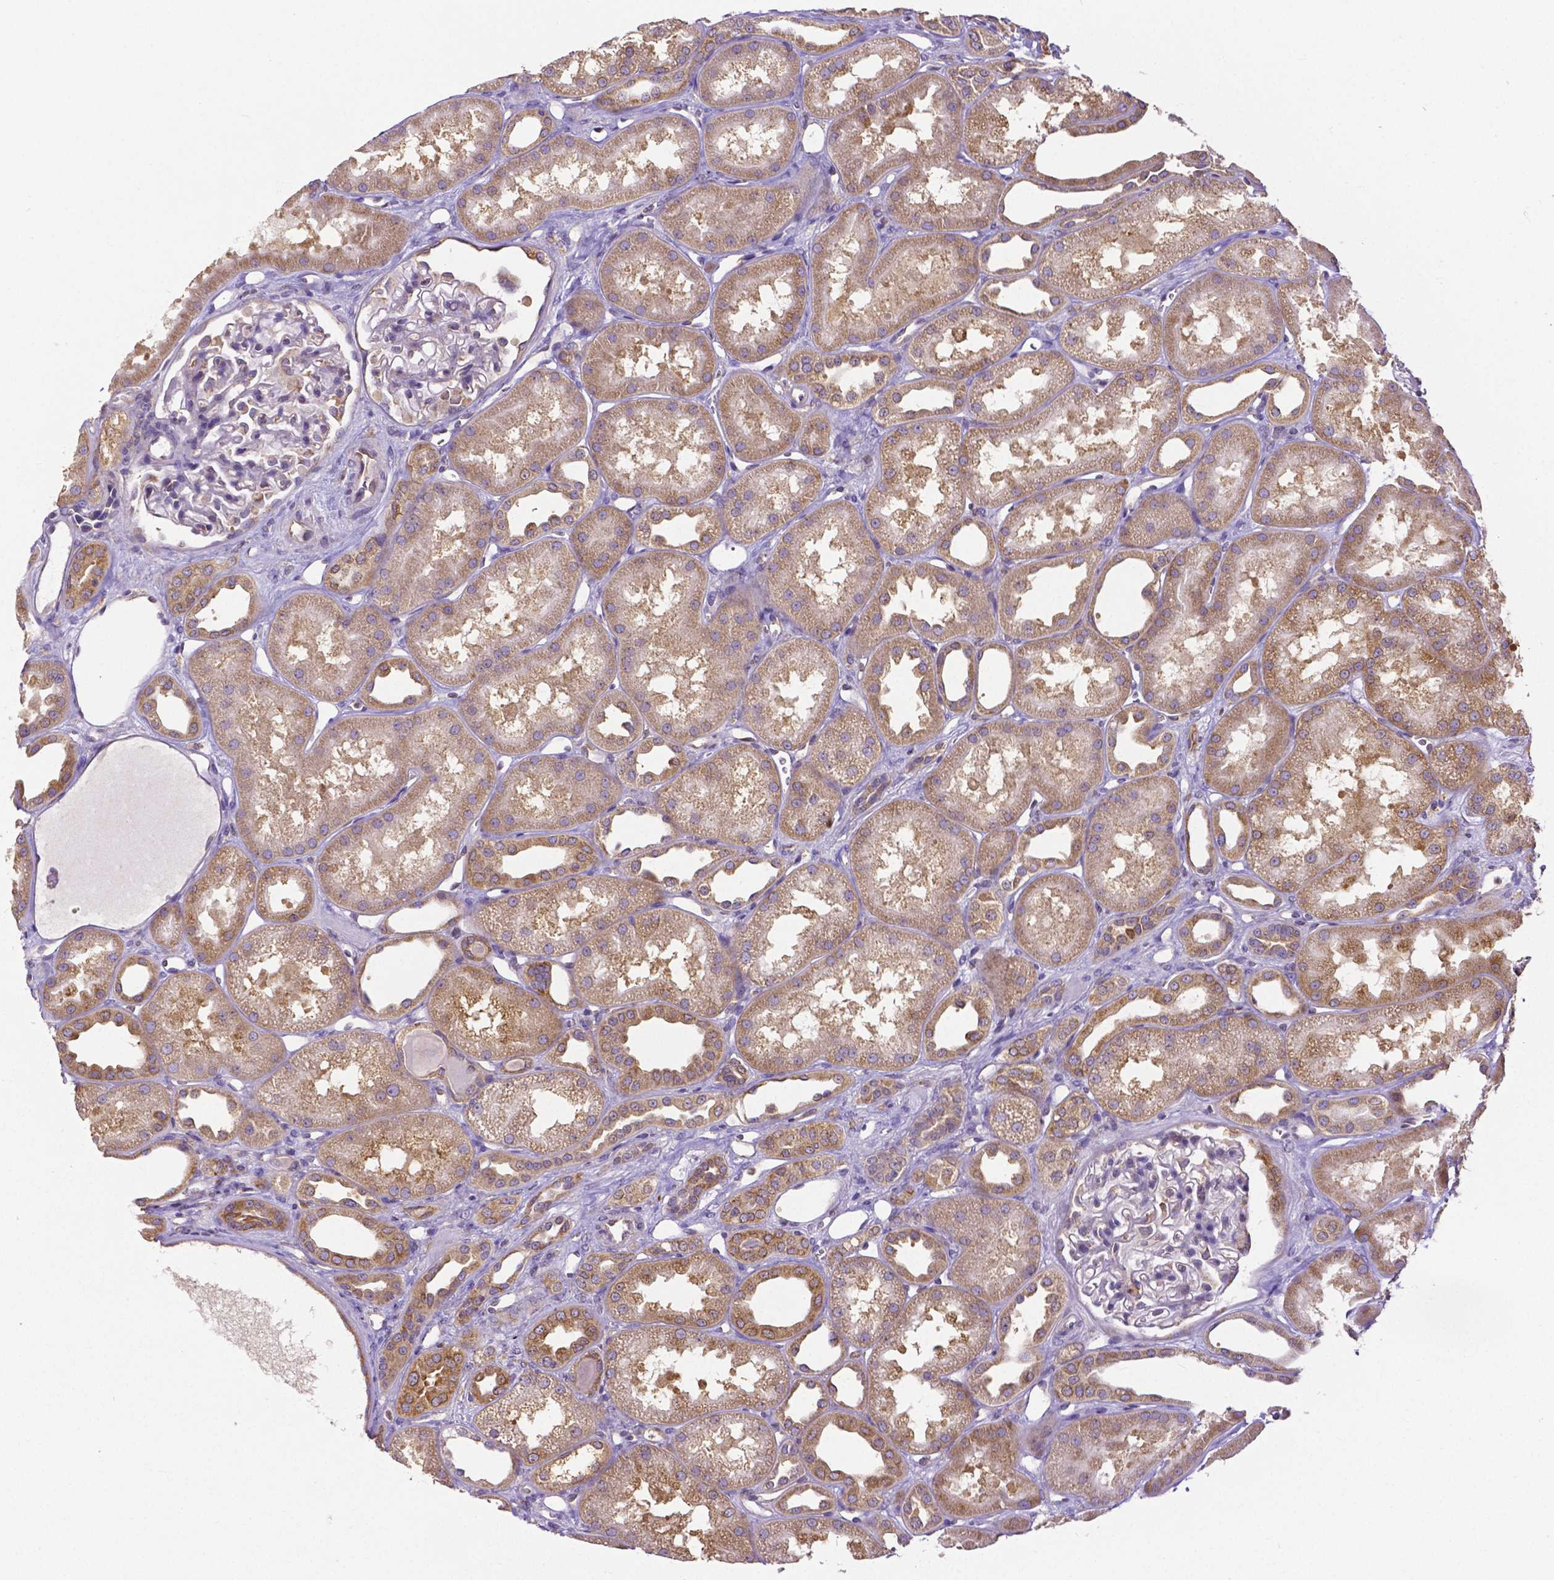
{"staining": {"intensity": "negative", "quantity": "none", "location": "none"}, "tissue": "kidney", "cell_type": "Cells in glomeruli", "image_type": "normal", "snomed": [{"axis": "morphology", "description": "Normal tissue, NOS"}, {"axis": "topography", "description": "Kidney"}], "caption": "The immunohistochemistry (IHC) photomicrograph has no significant staining in cells in glomeruli of kidney. The staining is performed using DAB (3,3'-diaminobenzidine) brown chromogen with nuclei counter-stained in using hematoxylin.", "gene": "DICER1", "patient": {"sex": "male", "age": 61}}